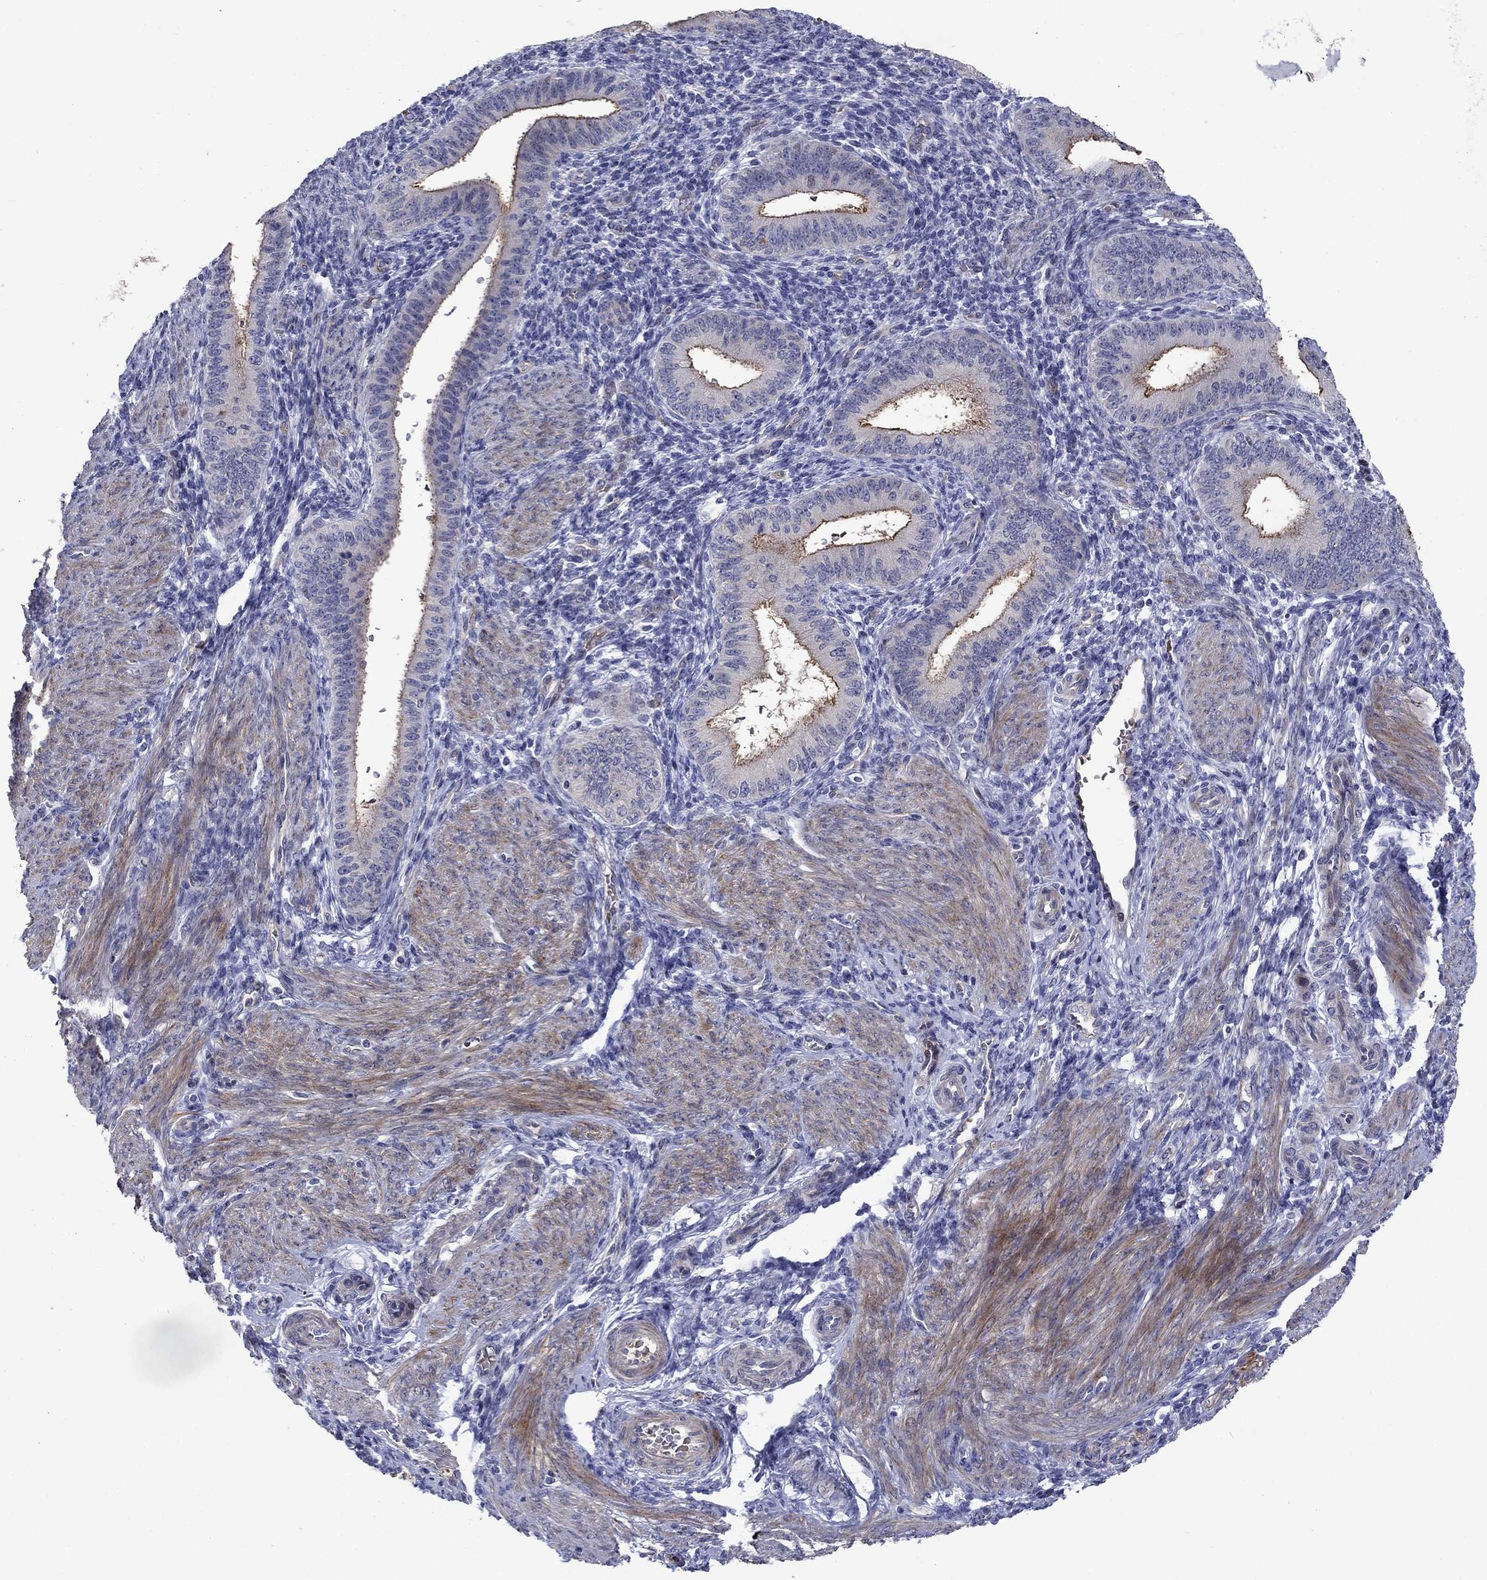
{"staining": {"intensity": "negative", "quantity": "none", "location": "none"}, "tissue": "endometrium", "cell_type": "Cells in endometrial stroma", "image_type": "normal", "snomed": [{"axis": "morphology", "description": "Normal tissue, NOS"}, {"axis": "topography", "description": "Endometrium"}], "caption": "Immunohistochemistry histopathology image of normal endometrium: human endometrium stained with DAB (3,3'-diaminobenzidine) exhibits no significant protein positivity in cells in endometrial stroma. The staining is performed using DAB brown chromogen with nuclei counter-stained in using hematoxylin.", "gene": "SLC1A1", "patient": {"sex": "female", "age": 39}}